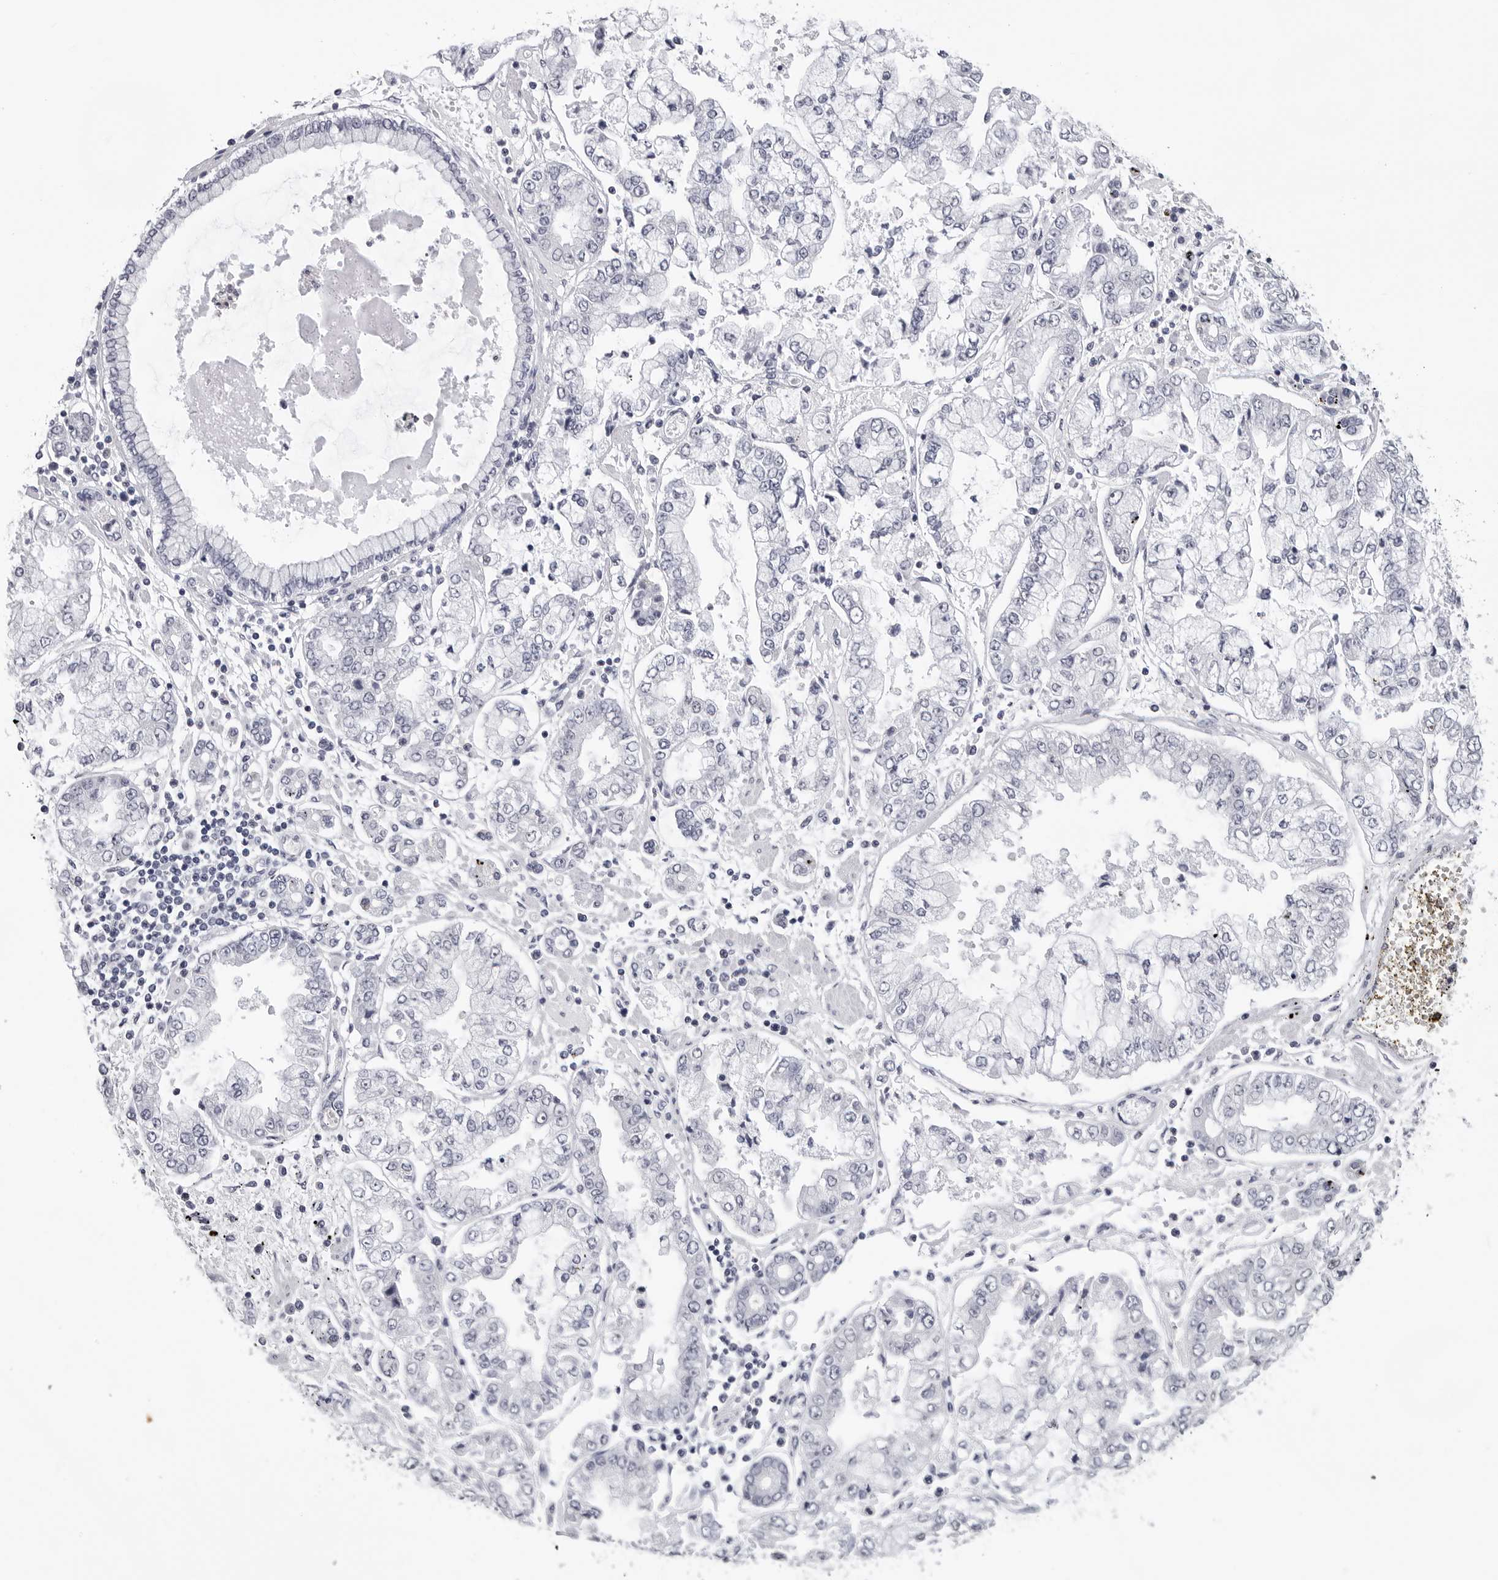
{"staining": {"intensity": "negative", "quantity": "none", "location": "none"}, "tissue": "stomach cancer", "cell_type": "Tumor cells", "image_type": "cancer", "snomed": [{"axis": "morphology", "description": "Adenocarcinoma, NOS"}, {"axis": "topography", "description": "Stomach"}], "caption": "Histopathology image shows no protein staining in tumor cells of adenocarcinoma (stomach) tissue. (DAB IHC visualized using brightfield microscopy, high magnification).", "gene": "GNL2", "patient": {"sex": "male", "age": 76}}